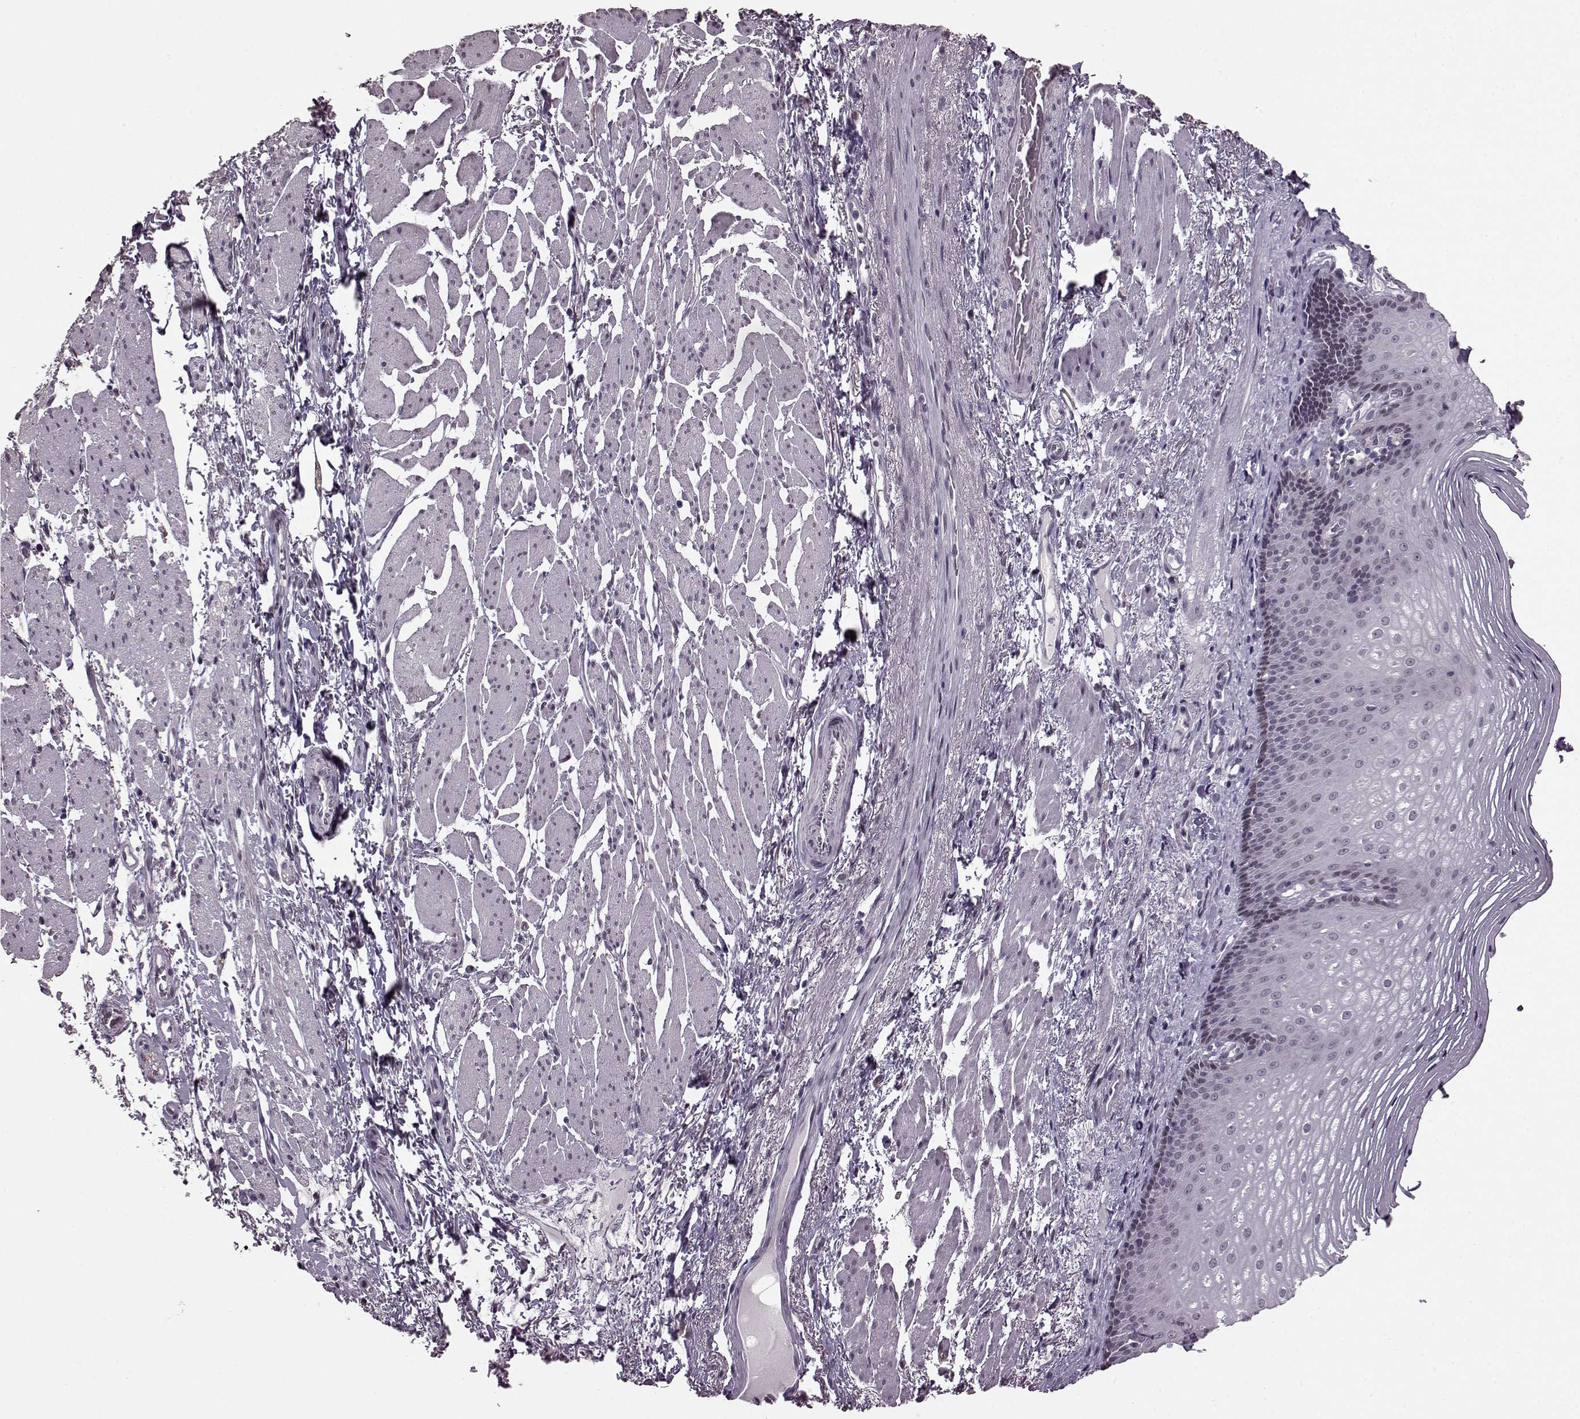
{"staining": {"intensity": "negative", "quantity": "none", "location": "none"}, "tissue": "esophagus", "cell_type": "Squamous epithelial cells", "image_type": "normal", "snomed": [{"axis": "morphology", "description": "Normal tissue, NOS"}, {"axis": "topography", "description": "Esophagus"}], "caption": "Squamous epithelial cells show no significant protein positivity in unremarkable esophagus. (DAB (3,3'-diaminobenzidine) immunohistochemistry, high magnification).", "gene": "STX1A", "patient": {"sex": "male", "age": 76}}